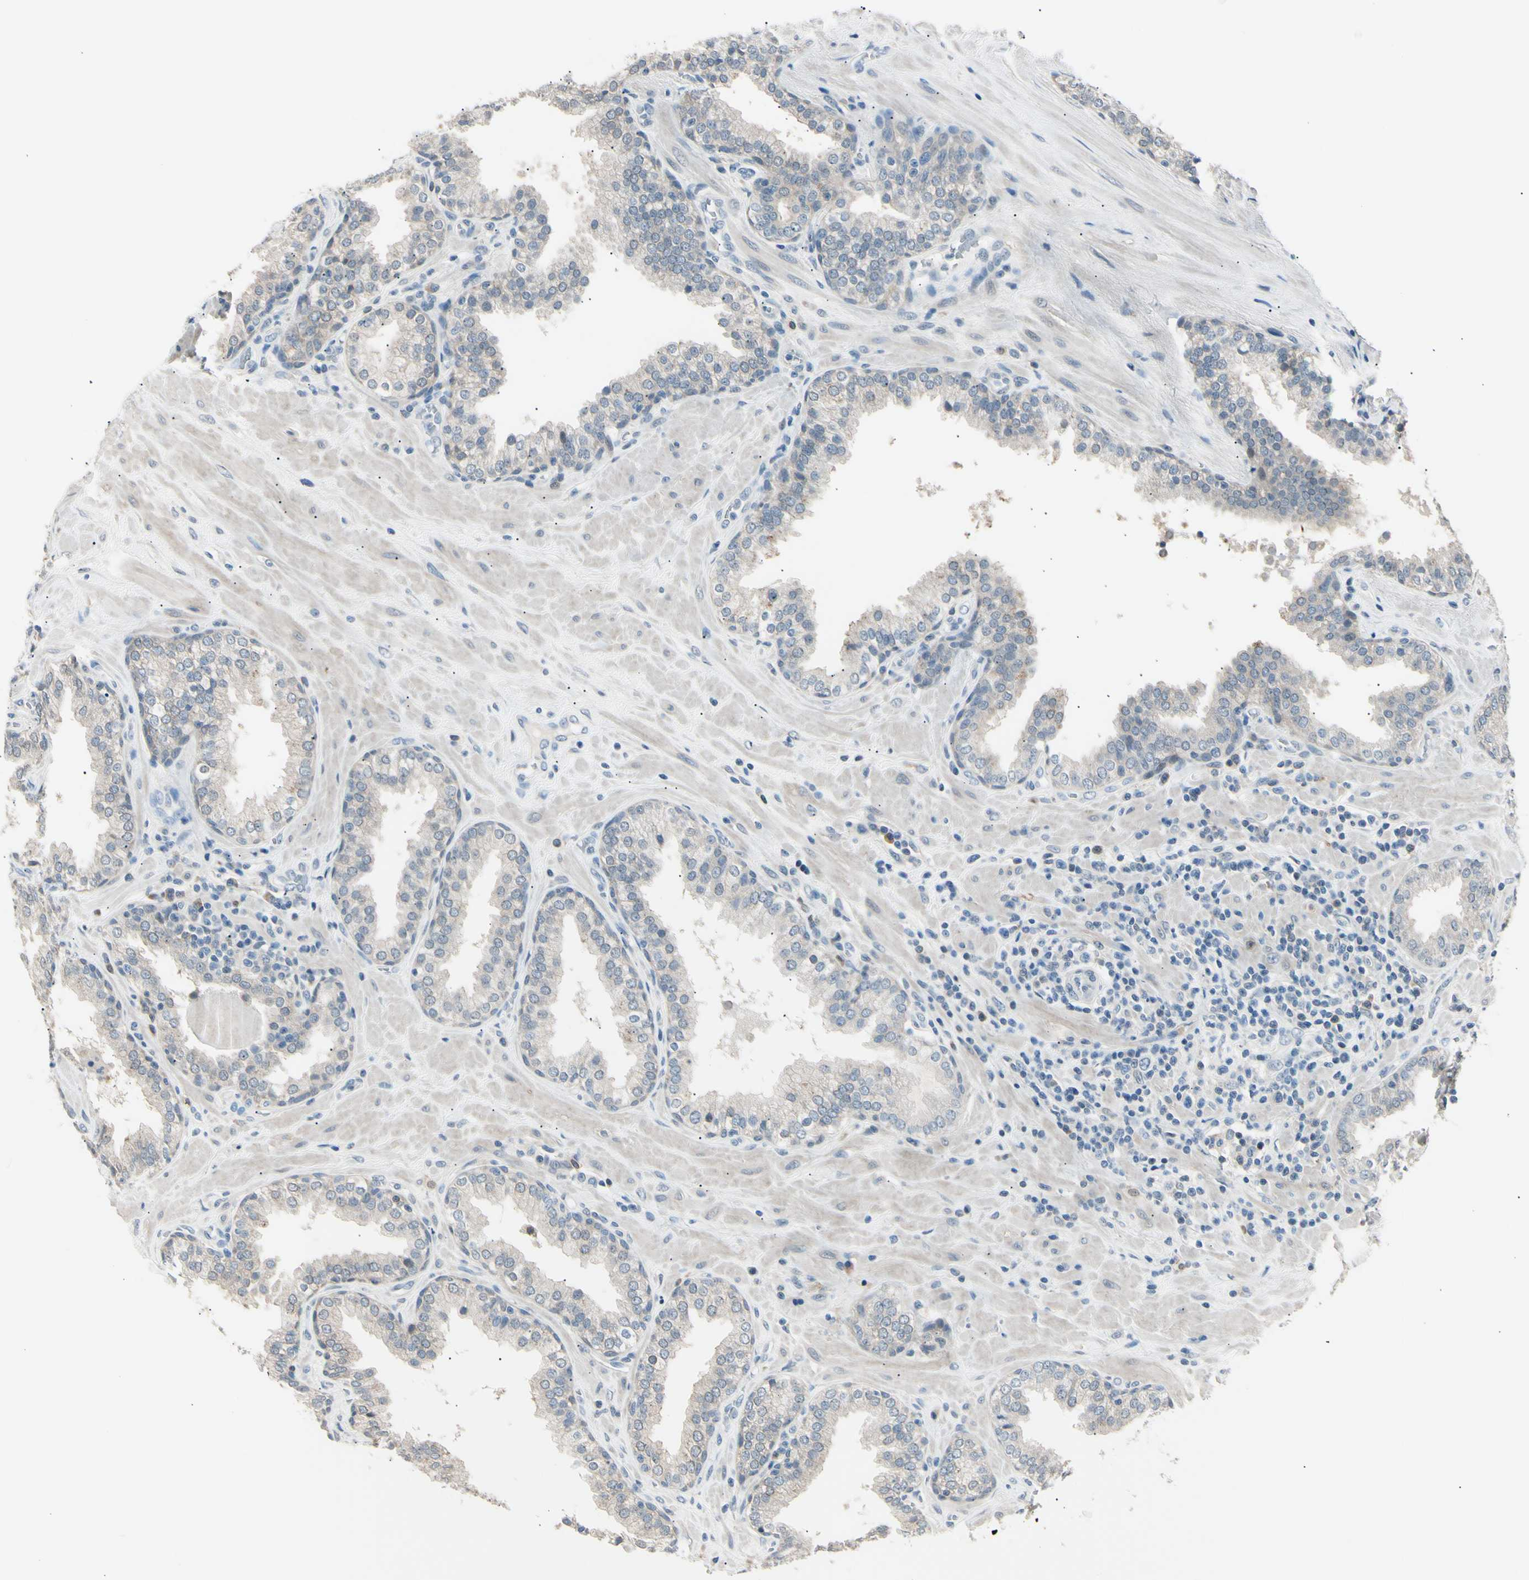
{"staining": {"intensity": "weak", "quantity": "<25%", "location": "cytoplasmic/membranous"}, "tissue": "prostate", "cell_type": "Glandular cells", "image_type": "normal", "snomed": [{"axis": "morphology", "description": "Normal tissue, NOS"}, {"axis": "topography", "description": "Prostate"}], "caption": "Histopathology image shows no protein expression in glandular cells of benign prostate.", "gene": "LHPP", "patient": {"sex": "male", "age": 51}}